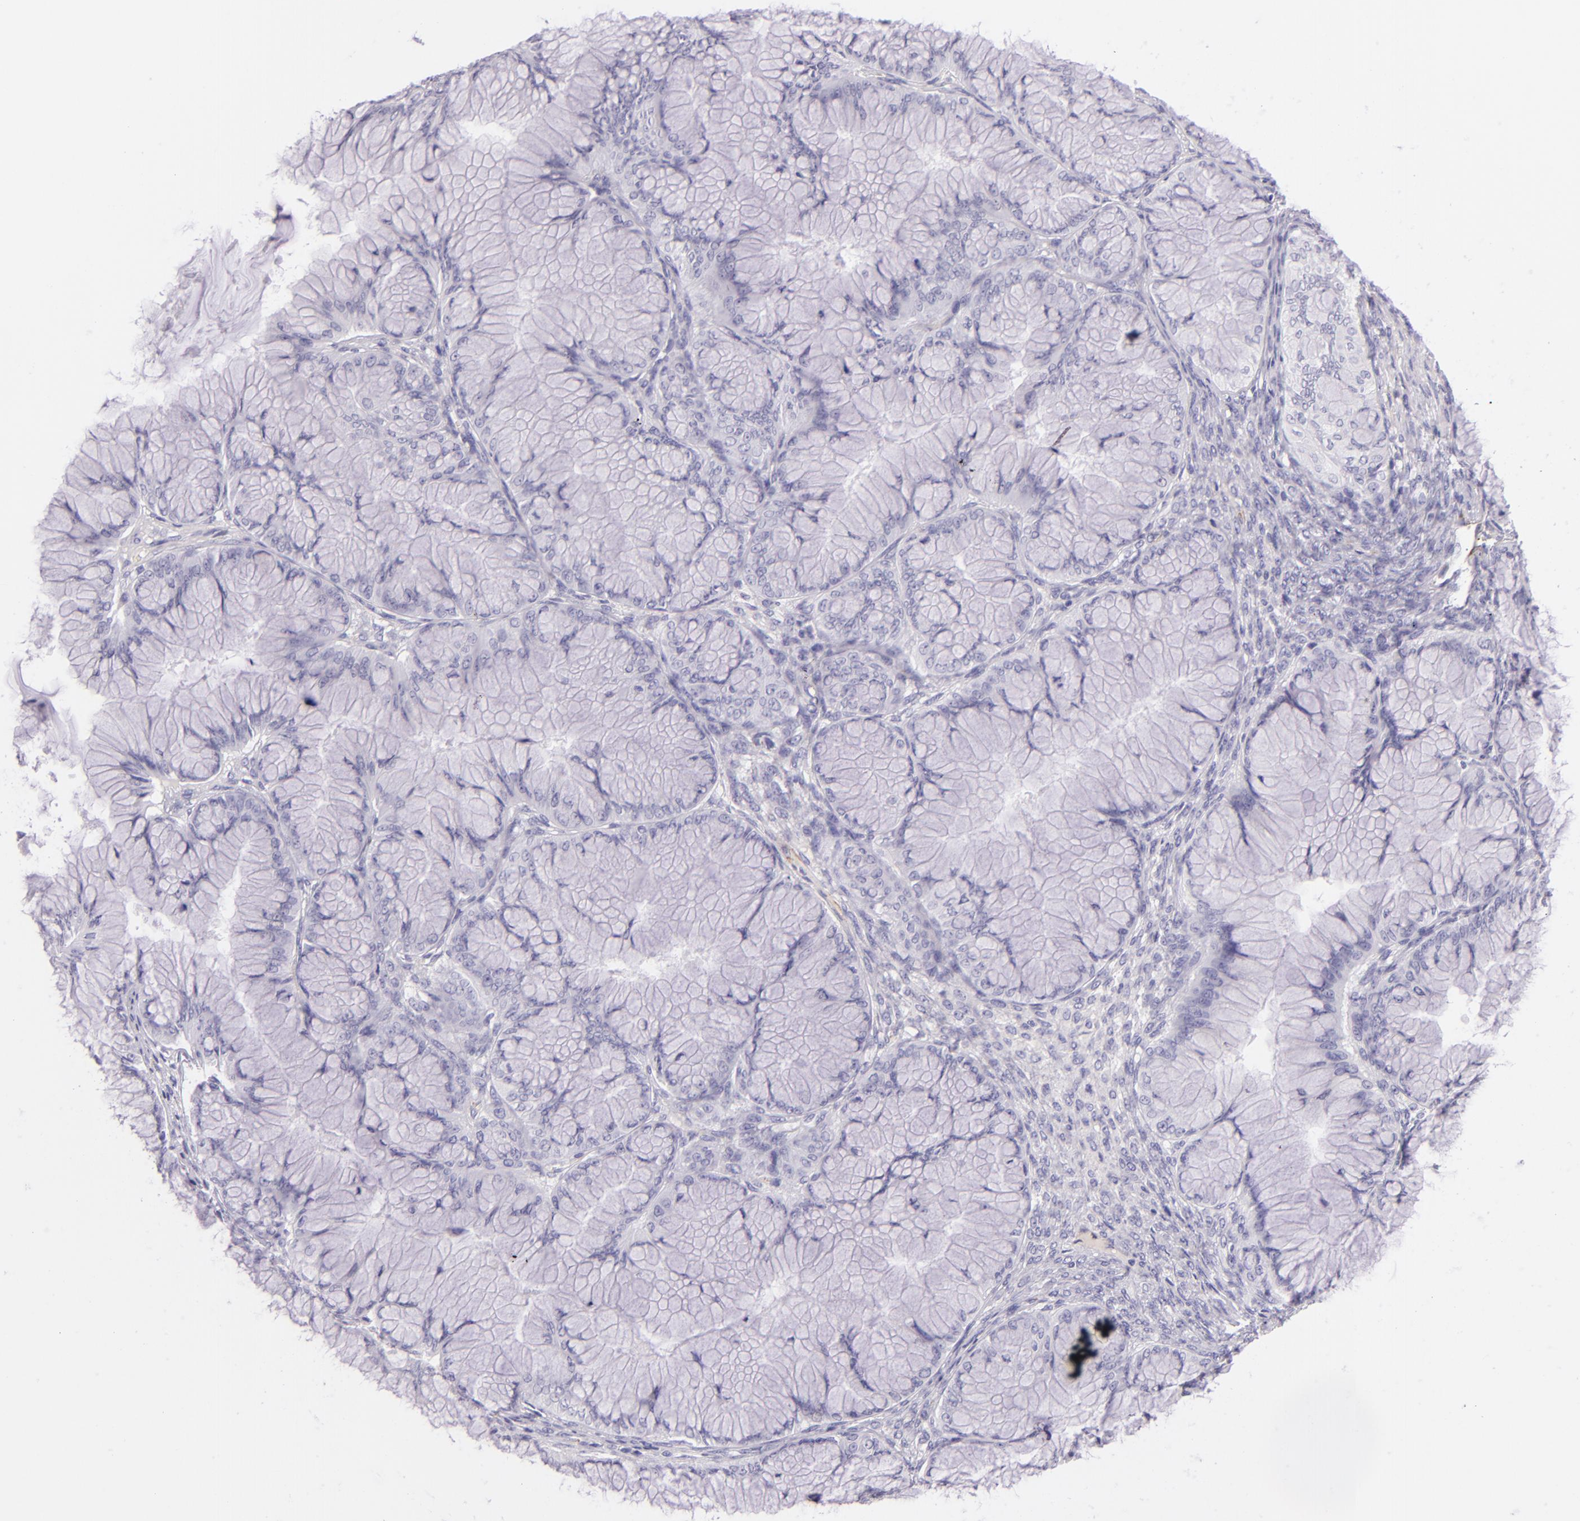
{"staining": {"intensity": "negative", "quantity": "none", "location": "none"}, "tissue": "ovarian cancer", "cell_type": "Tumor cells", "image_type": "cancer", "snomed": [{"axis": "morphology", "description": "Cystadenocarcinoma, mucinous, NOS"}, {"axis": "topography", "description": "Ovary"}], "caption": "Immunohistochemical staining of human ovarian mucinous cystadenocarcinoma displays no significant positivity in tumor cells. Brightfield microscopy of immunohistochemistry (IHC) stained with DAB (3,3'-diaminobenzidine) (brown) and hematoxylin (blue), captured at high magnification.", "gene": "SELP", "patient": {"sex": "female", "age": 63}}